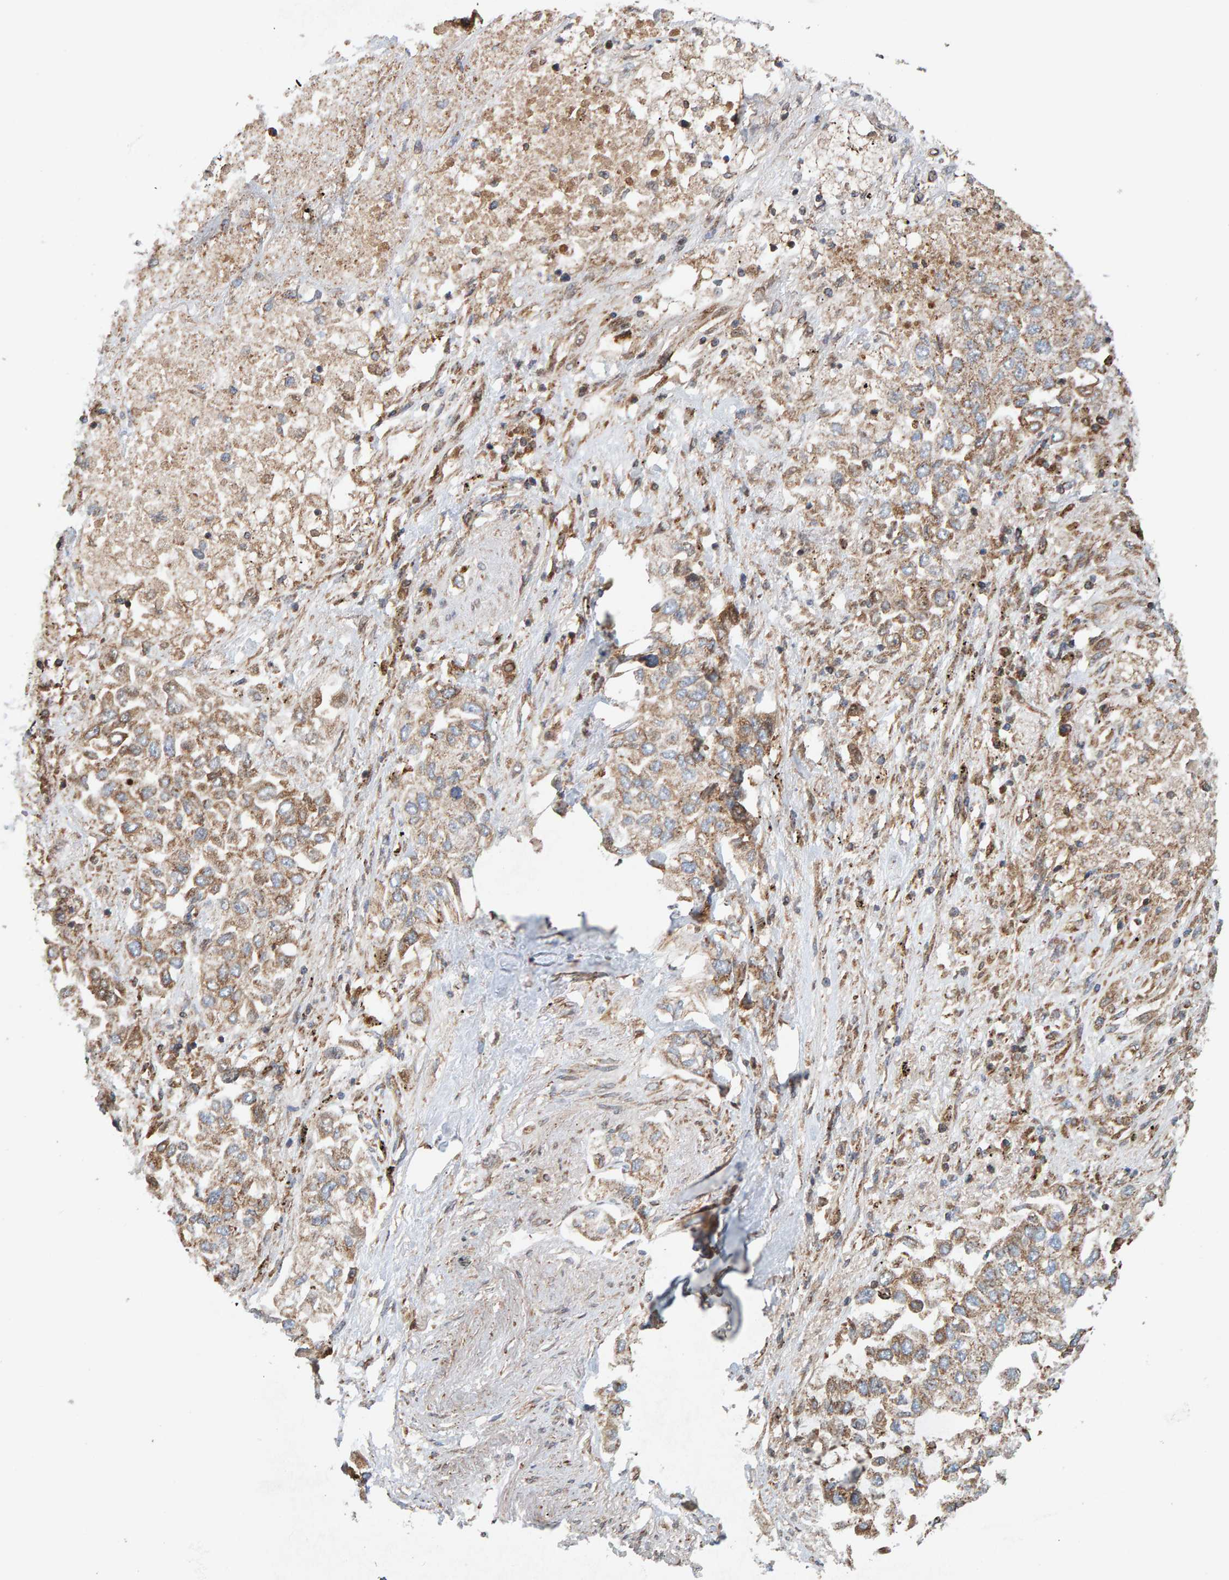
{"staining": {"intensity": "weak", "quantity": ">75%", "location": "cytoplasmic/membranous"}, "tissue": "lung cancer", "cell_type": "Tumor cells", "image_type": "cancer", "snomed": [{"axis": "morphology", "description": "Inflammation, NOS"}, {"axis": "morphology", "description": "Adenocarcinoma, NOS"}, {"axis": "topography", "description": "Lung"}], "caption": "The photomicrograph demonstrates staining of lung adenocarcinoma, revealing weak cytoplasmic/membranous protein positivity (brown color) within tumor cells.", "gene": "MRPL45", "patient": {"sex": "male", "age": 63}}